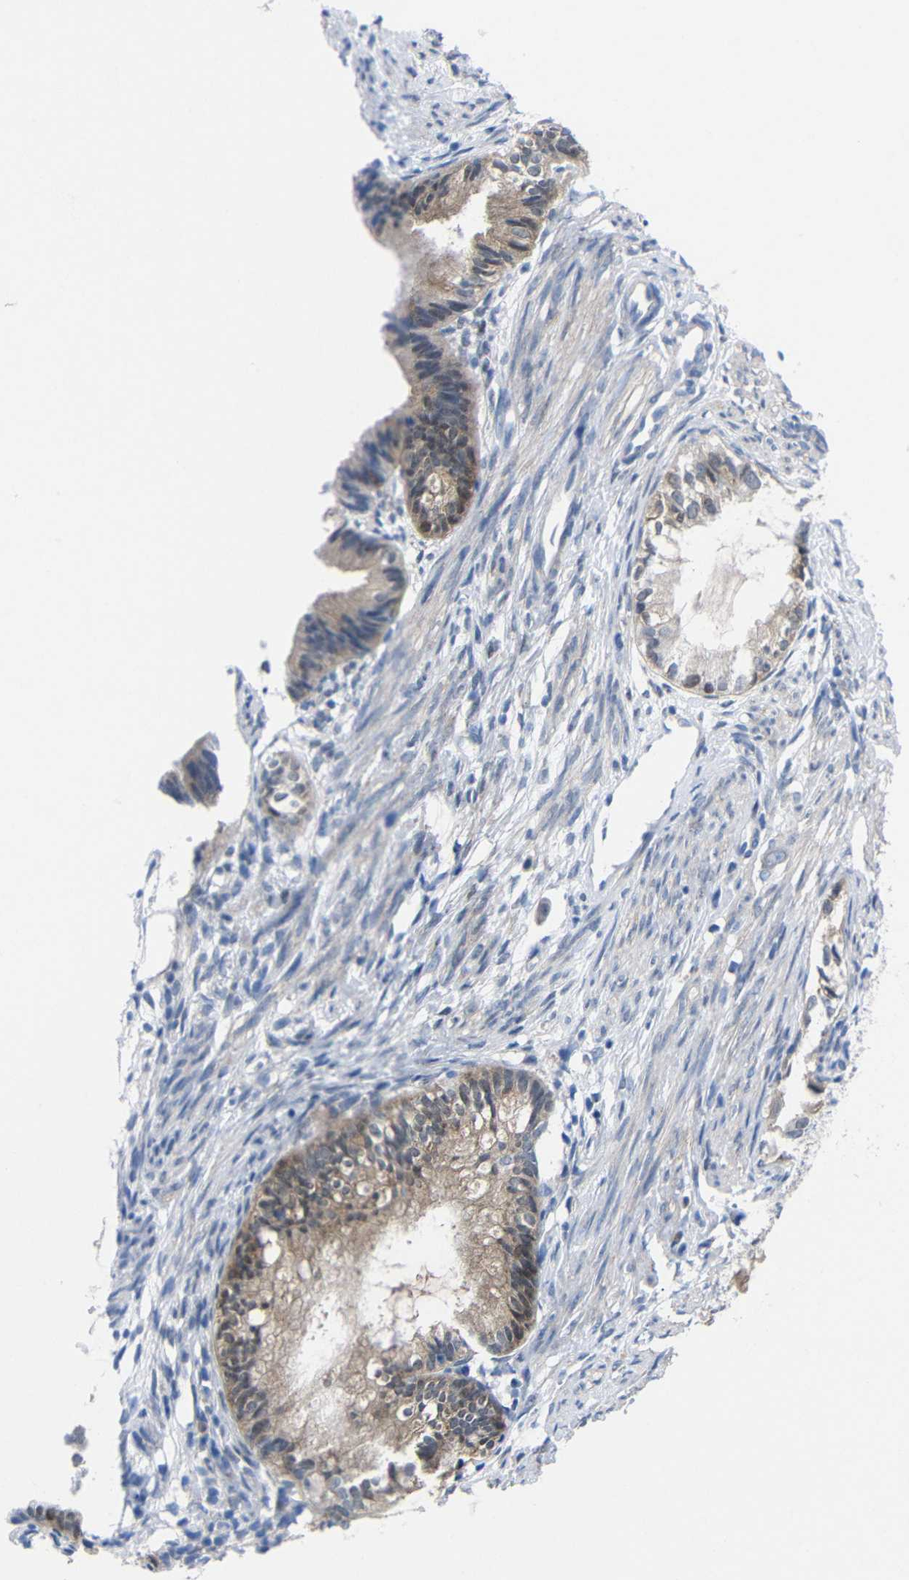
{"staining": {"intensity": "moderate", "quantity": ">75%", "location": "cytoplasmic/membranous"}, "tissue": "cervical cancer", "cell_type": "Tumor cells", "image_type": "cancer", "snomed": [{"axis": "morphology", "description": "Normal tissue, NOS"}, {"axis": "morphology", "description": "Adenocarcinoma, NOS"}, {"axis": "topography", "description": "Cervix"}, {"axis": "topography", "description": "Endometrium"}], "caption": "Immunohistochemical staining of human cervical adenocarcinoma demonstrates medium levels of moderate cytoplasmic/membranous staining in about >75% of tumor cells.", "gene": "PEBP1", "patient": {"sex": "female", "age": 86}}